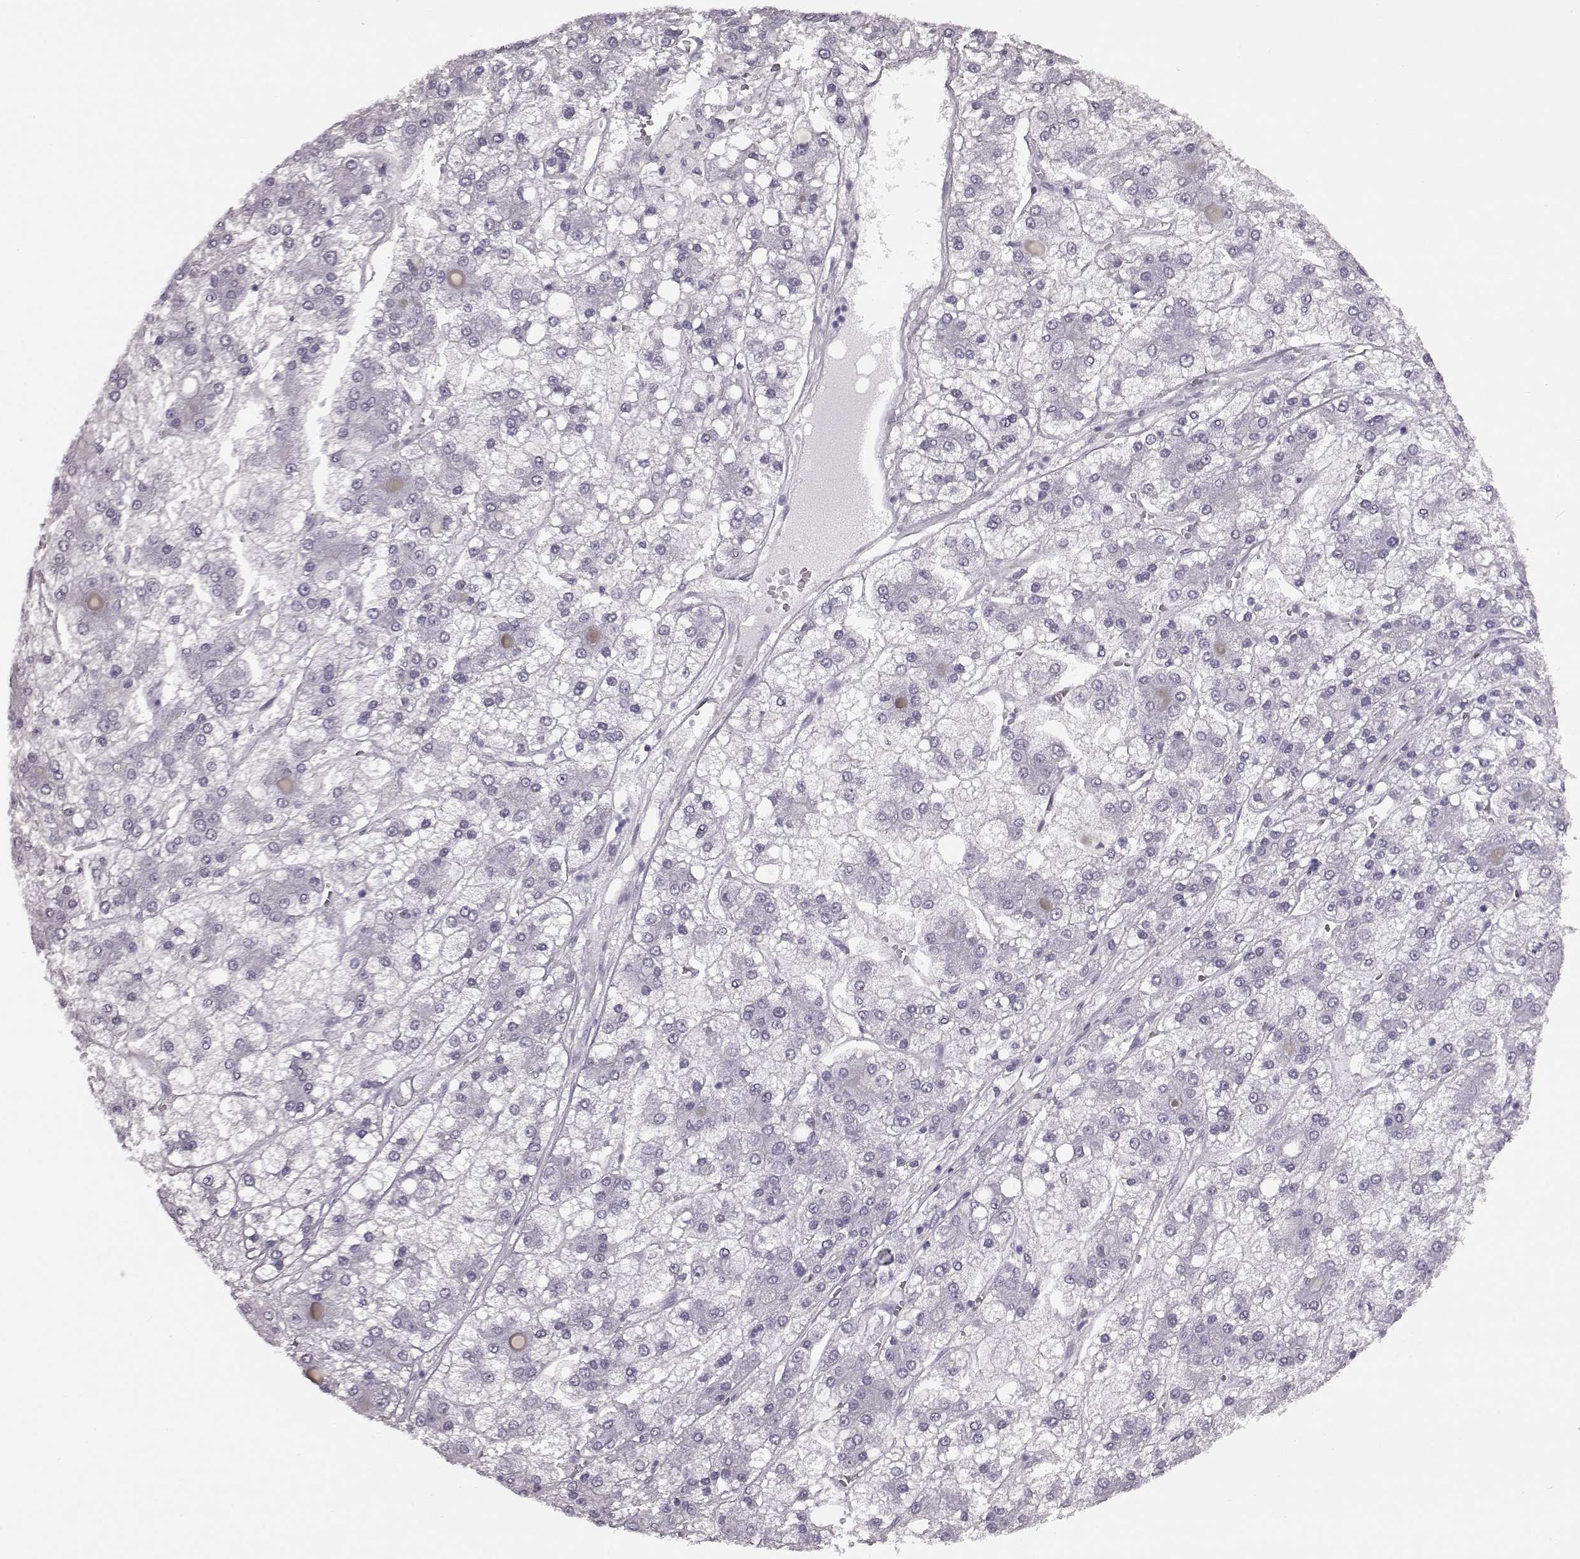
{"staining": {"intensity": "negative", "quantity": "none", "location": "none"}, "tissue": "liver cancer", "cell_type": "Tumor cells", "image_type": "cancer", "snomed": [{"axis": "morphology", "description": "Carcinoma, Hepatocellular, NOS"}, {"axis": "topography", "description": "Liver"}], "caption": "This is an immunohistochemistry histopathology image of human liver cancer (hepatocellular carcinoma). There is no expression in tumor cells.", "gene": "PRPH2", "patient": {"sex": "male", "age": 73}}